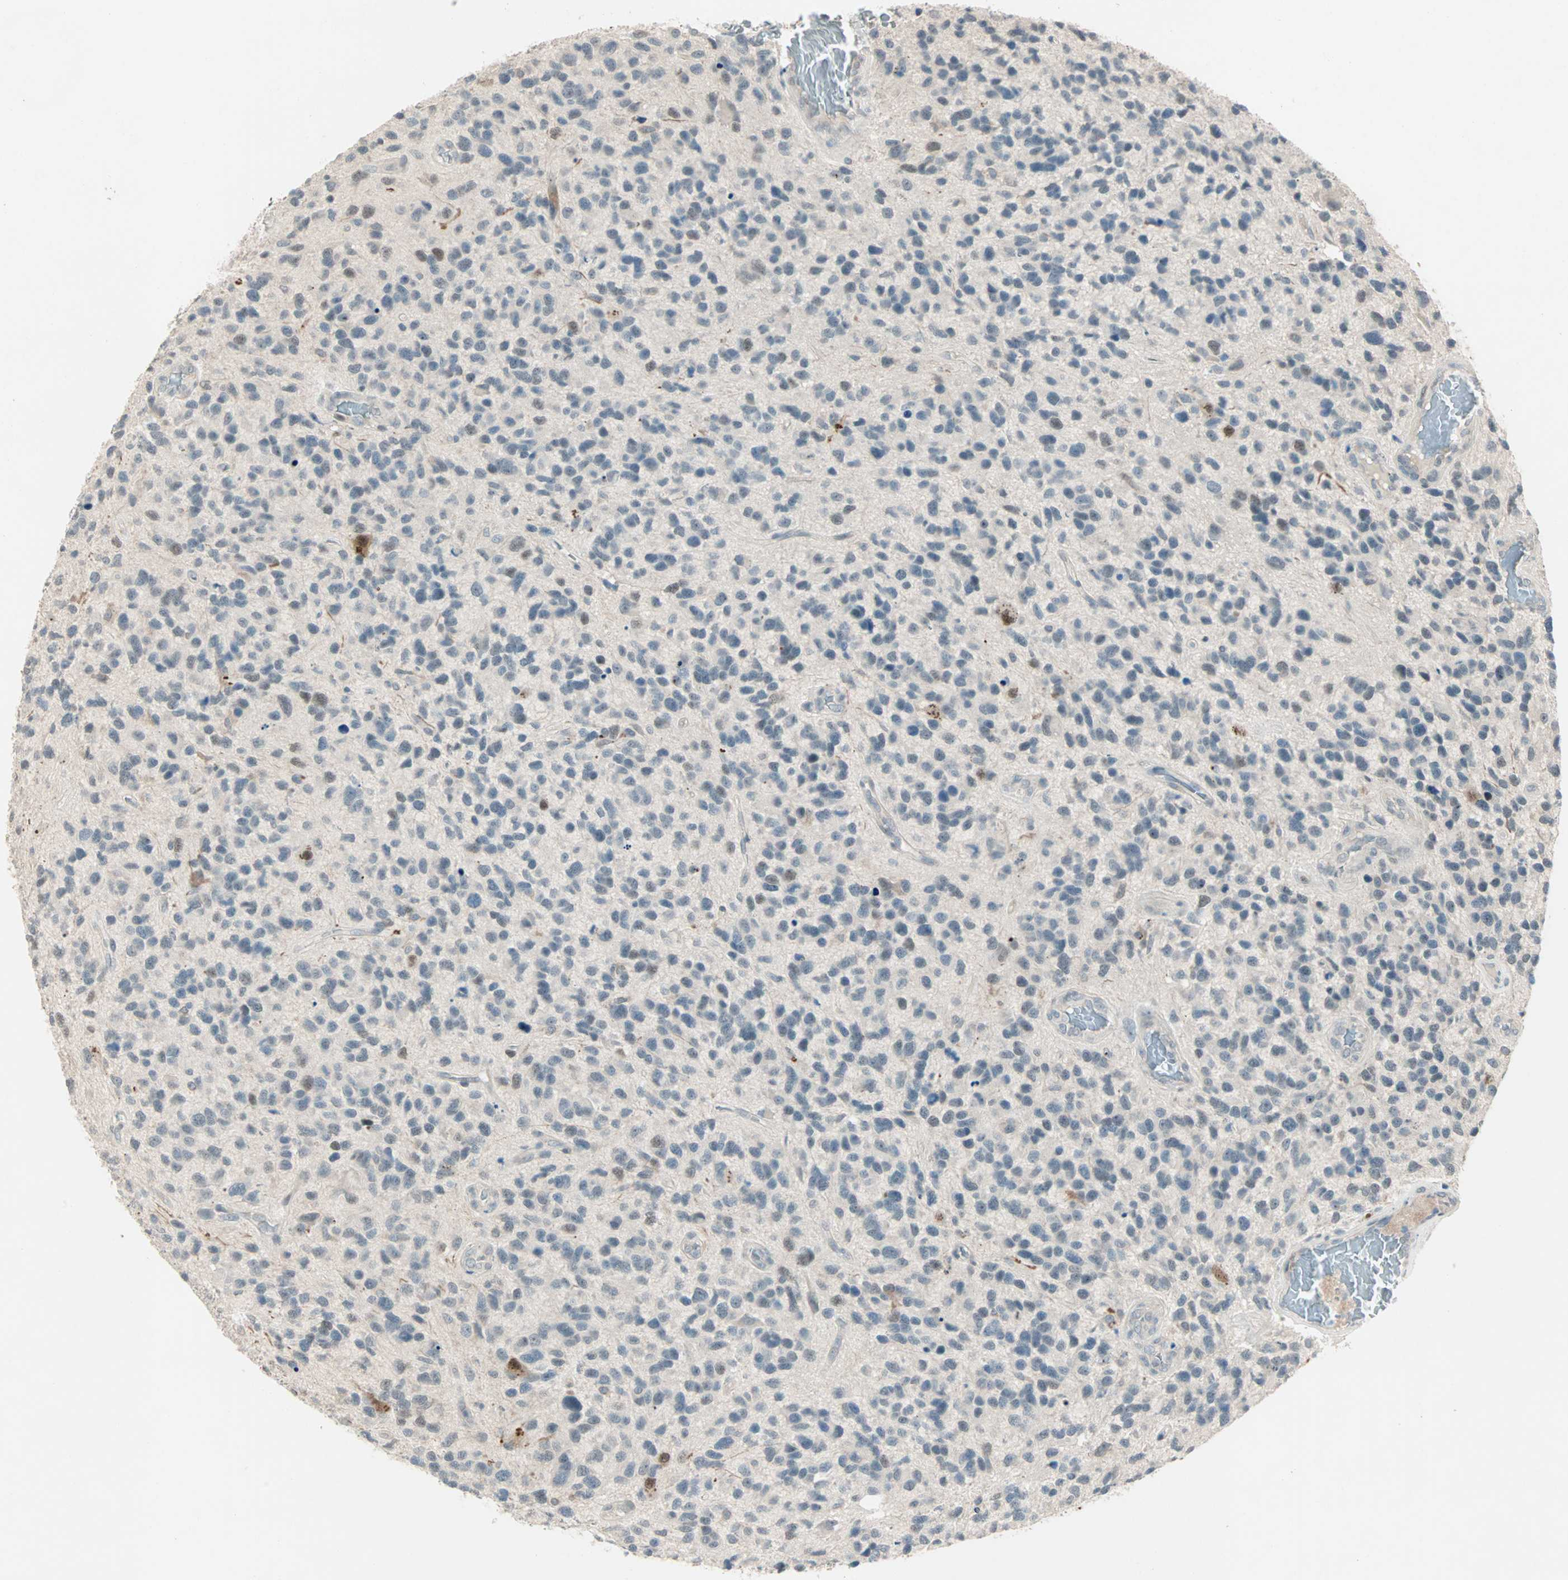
{"staining": {"intensity": "negative", "quantity": "none", "location": "none"}, "tissue": "glioma", "cell_type": "Tumor cells", "image_type": "cancer", "snomed": [{"axis": "morphology", "description": "Glioma, malignant, High grade"}, {"axis": "topography", "description": "Brain"}], "caption": "Malignant glioma (high-grade) was stained to show a protein in brown. There is no significant staining in tumor cells.", "gene": "RTL6", "patient": {"sex": "female", "age": 58}}